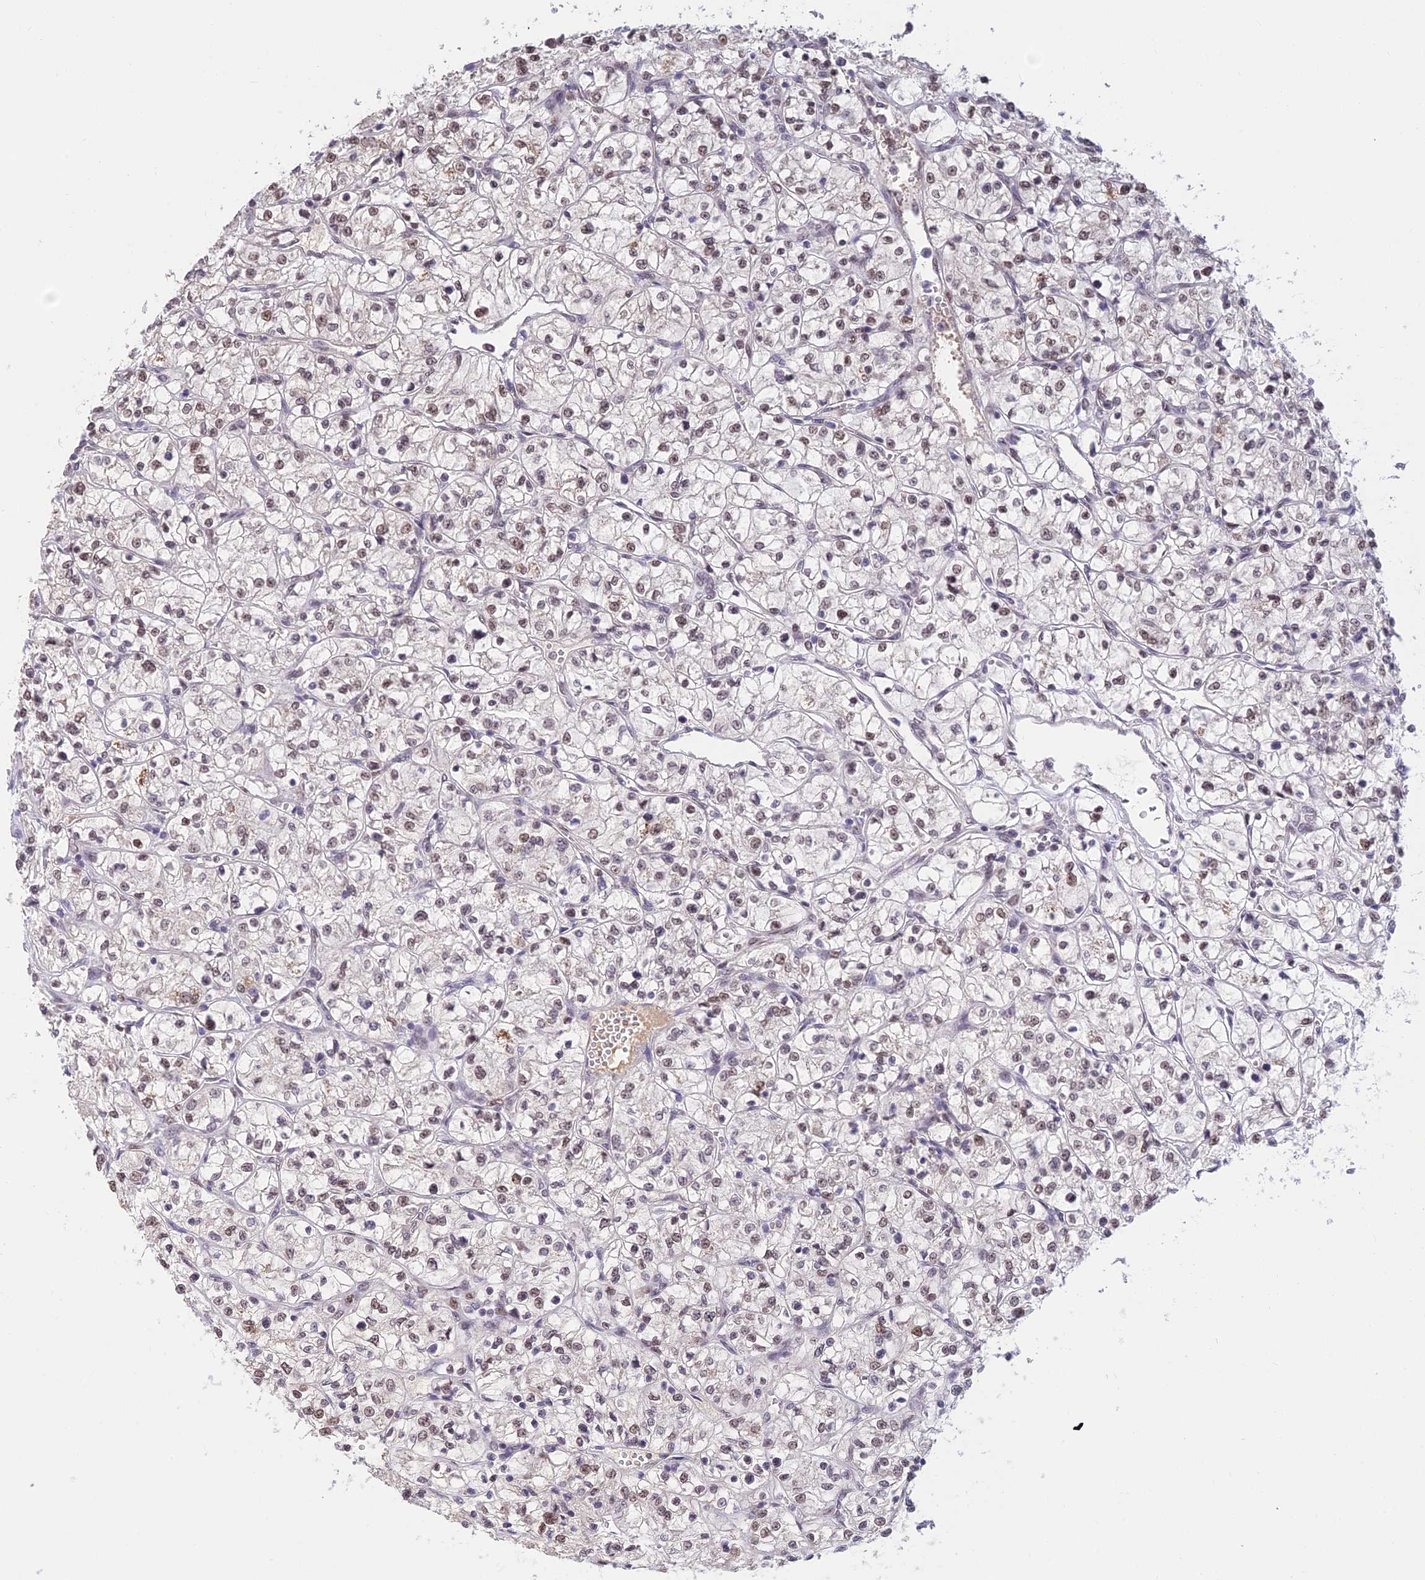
{"staining": {"intensity": "weak", "quantity": "<25%", "location": "nuclear"}, "tissue": "renal cancer", "cell_type": "Tumor cells", "image_type": "cancer", "snomed": [{"axis": "morphology", "description": "Adenocarcinoma, NOS"}, {"axis": "topography", "description": "Kidney"}], "caption": "Renal cancer was stained to show a protein in brown. There is no significant staining in tumor cells.", "gene": "POLR1G", "patient": {"sex": "female", "age": 64}}